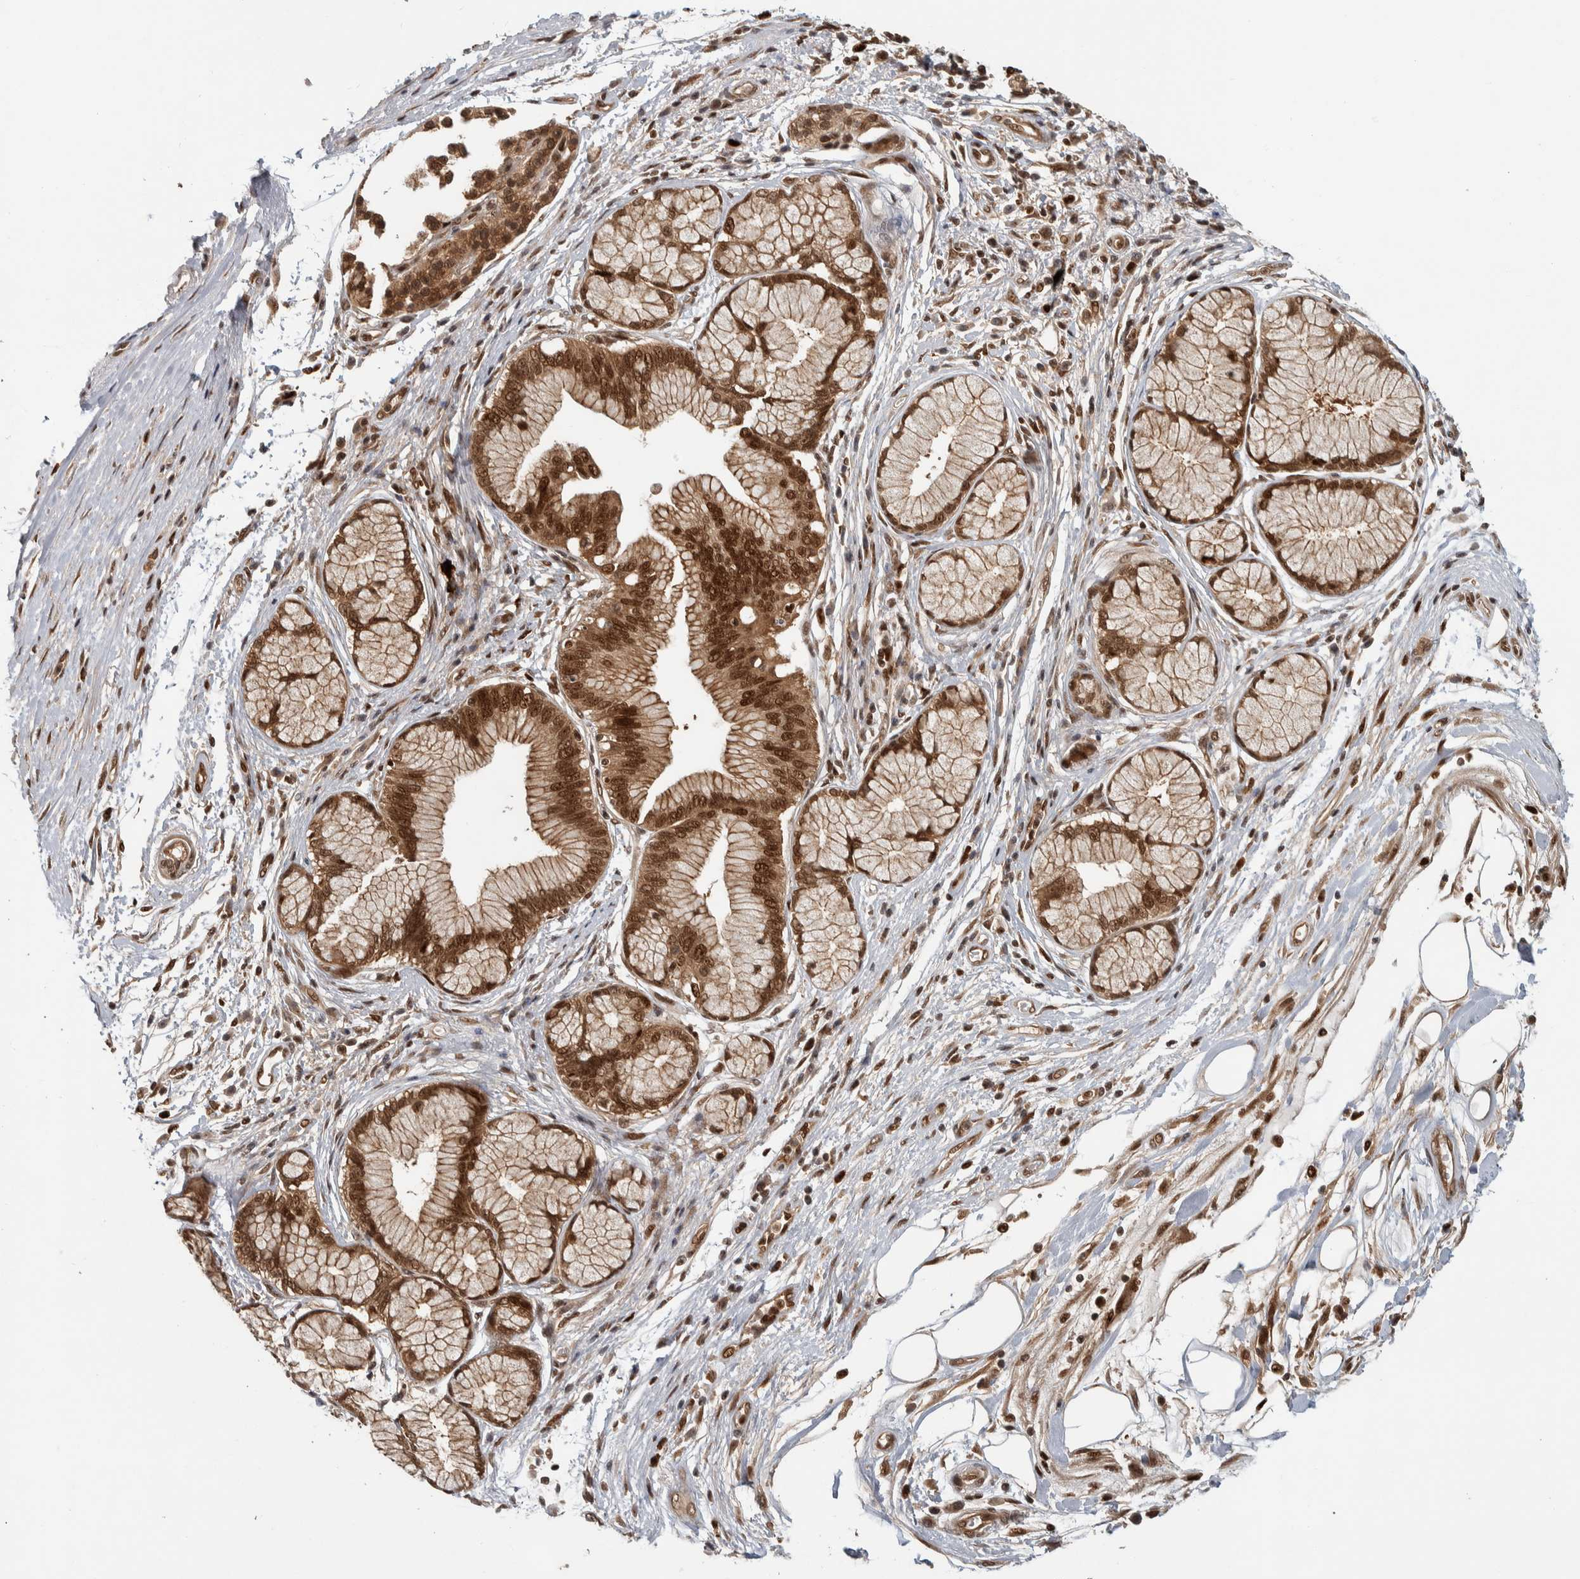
{"staining": {"intensity": "moderate", "quantity": ">75%", "location": "cytoplasmic/membranous,nuclear"}, "tissue": "pancreatic cancer", "cell_type": "Tumor cells", "image_type": "cancer", "snomed": [{"axis": "morphology", "description": "Adenocarcinoma, NOS"}, {"axis": "topography", "description": "Pancreas"}], "caption": "Adenocarcinoma (pancreatic) stained with DAB (3,3'-diaminobenzidine) immunohistochemistry displays medium levels of moderate cytoplasmic/membranous and nuclear staining in about >75% of tumor cells.", "gene": "RPS6KA4", "patient": {"sex": "female", "age": 70}}